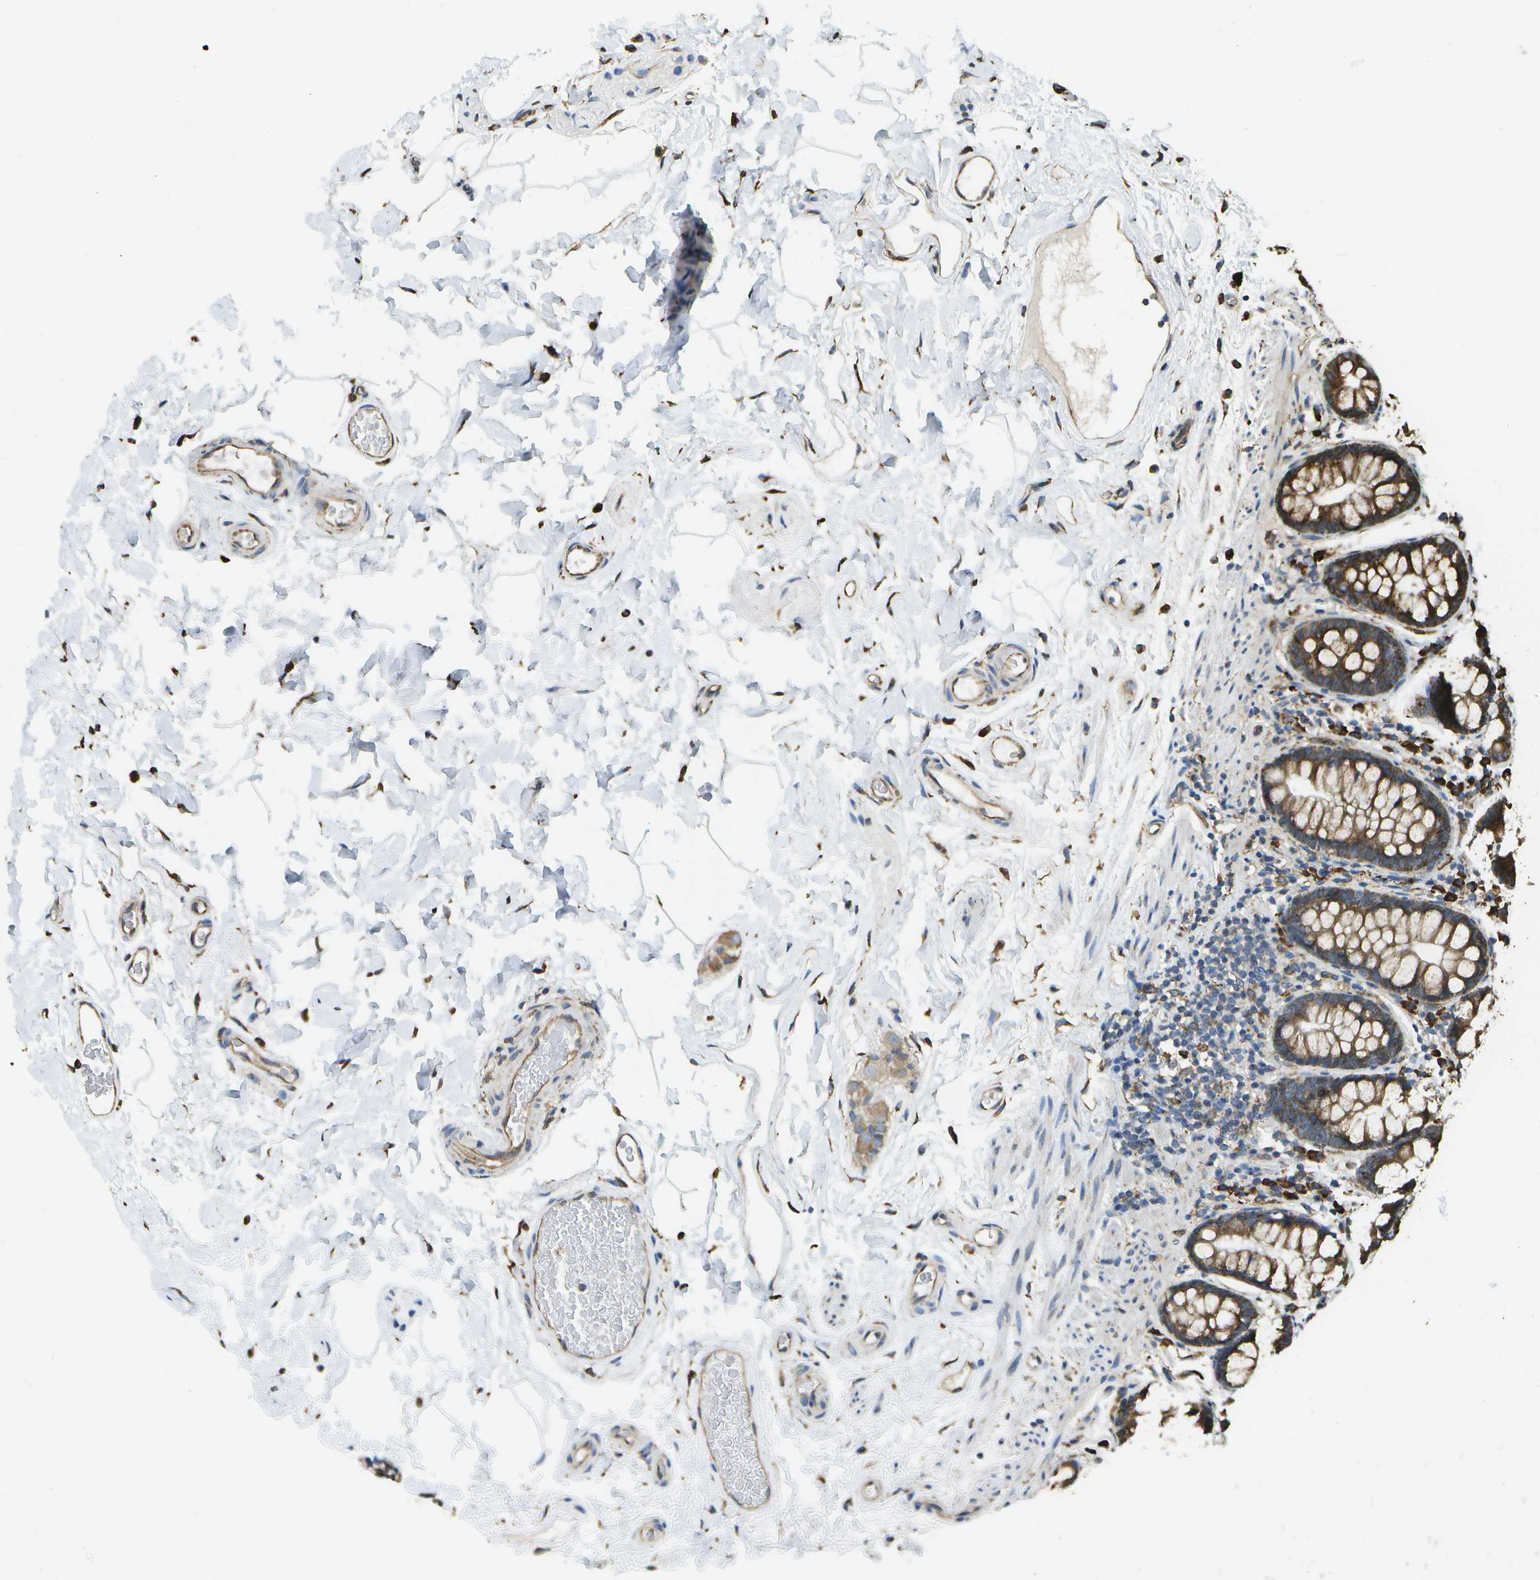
{"staining": {"intensity": "moderate", "quantity": ">75%", "location": "cytoplasmic/membranous"}, "tissue": "colon", "cell_type": "Endothelial cells", "image_type": "normal", "snomed": [{"axis": "morphology", "description": "Normal tissue, NOS"}, {"axis": "topography", "description": "Colon"}], "caption": "Immunohistochemistry (IHC) of unremarkable human colon shows medium levels of moderate cytoplasmic/membranous positivity in approximately >75% of endothelial cells. (Stains: DAB (3,3'-diaminobenzidine) in brown, nuclei in blue, Microscopy: brightfield microscopy at high magnification).", "gene": "PDIA4", "patient": {"sex": "female", "age": 80}}